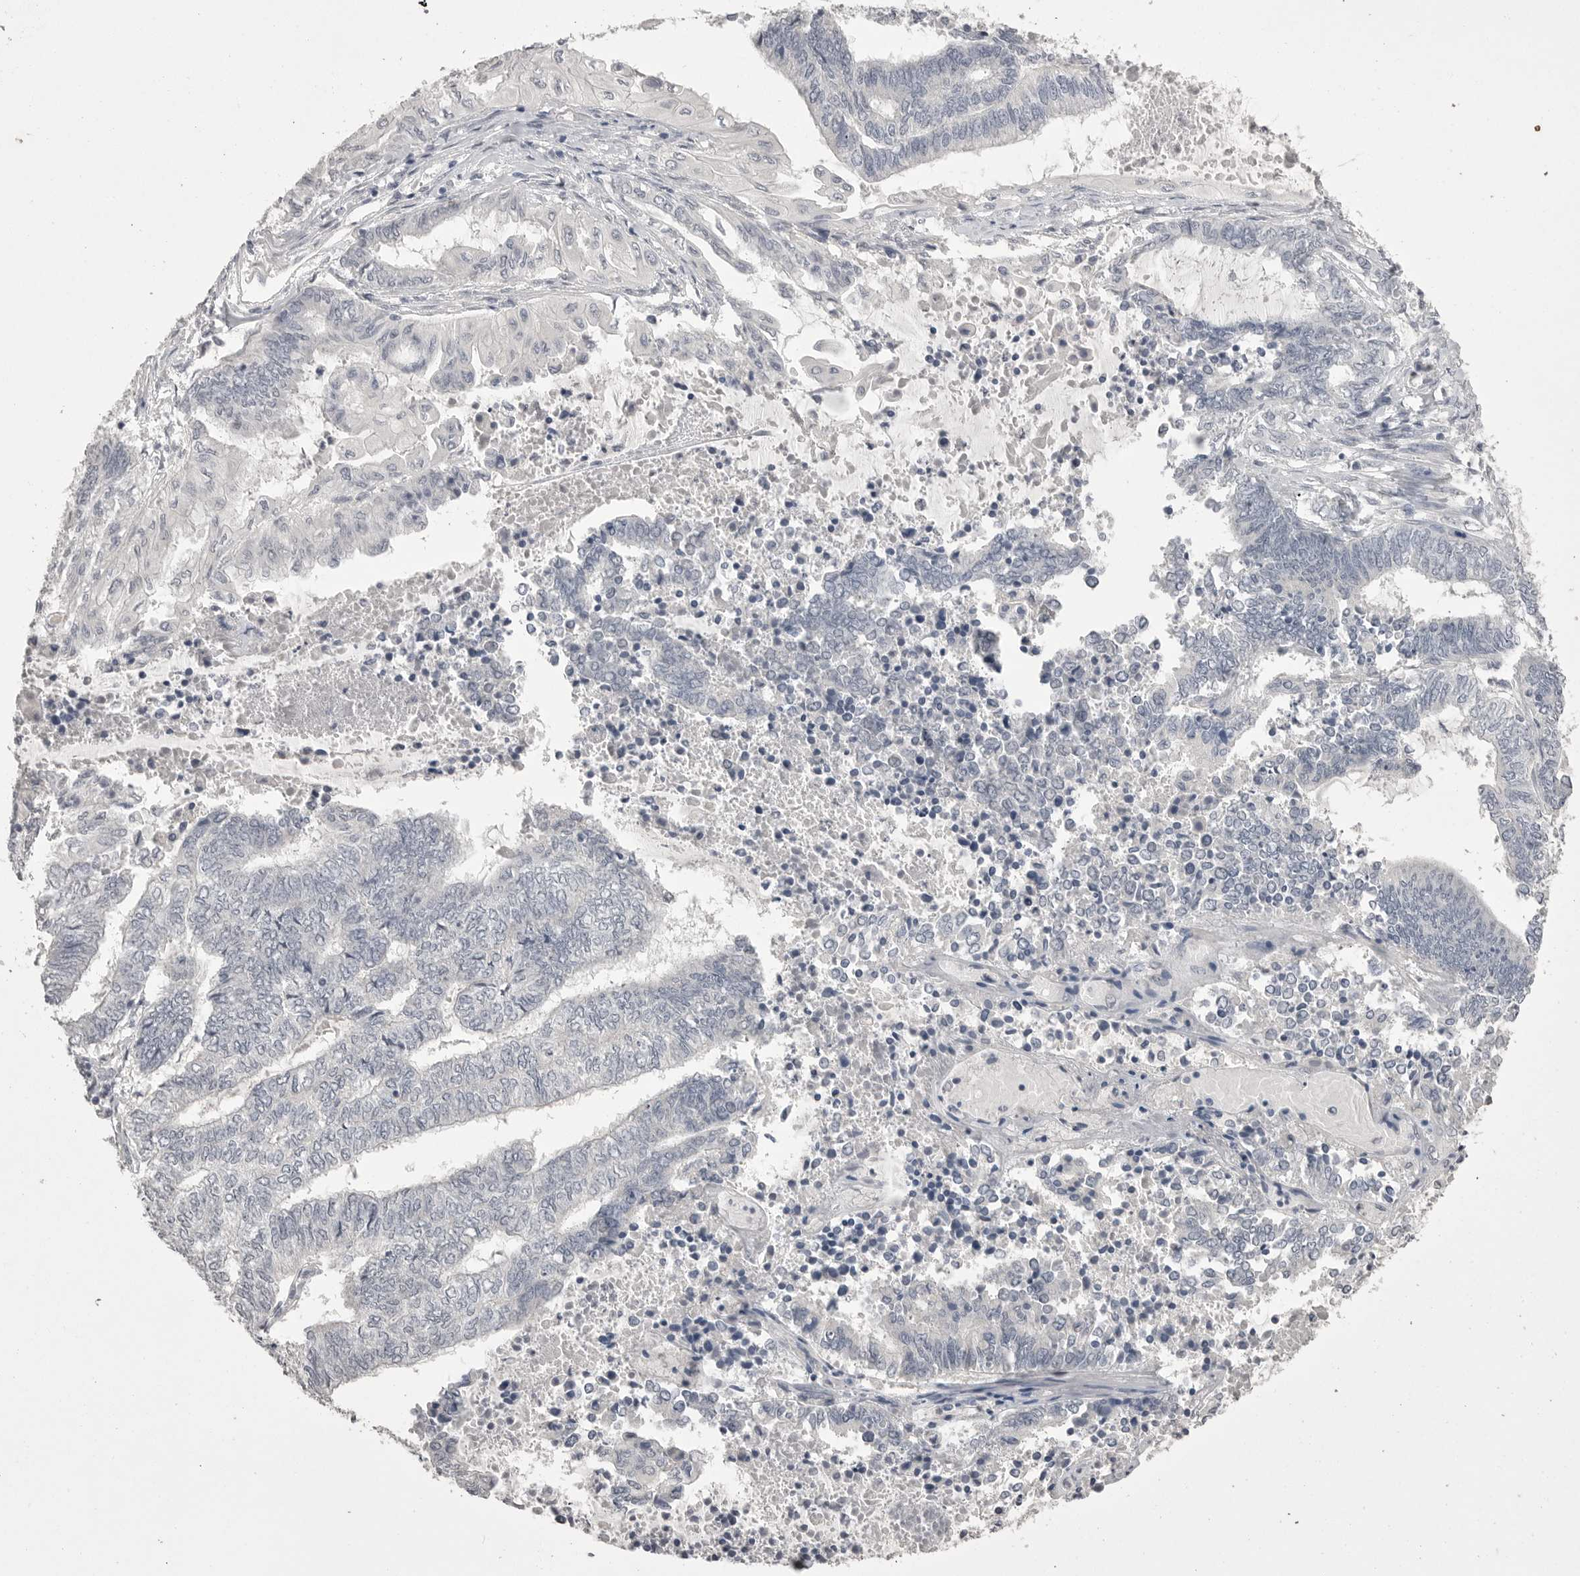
{"staining": {"intensity": "negative", "quantity": "none", "location": "none"}, "tissue": "endometrial cancer", "cell_type": "Tumor cells", "image_type": "cancer", "snomed": [{"axis": "morphology", "description": "Adenocarcinoma, NOS"}, {"axis": "topography", "description": "Uterus"}, {"axis": "topography", "description": "Endometrium"}], "caption": "The micrograph displays no significant positivity in tumor cells of endometrial adenocarcinoma.", "gene": "CPB1", "patient": {"sex": "female", "age": 70}}